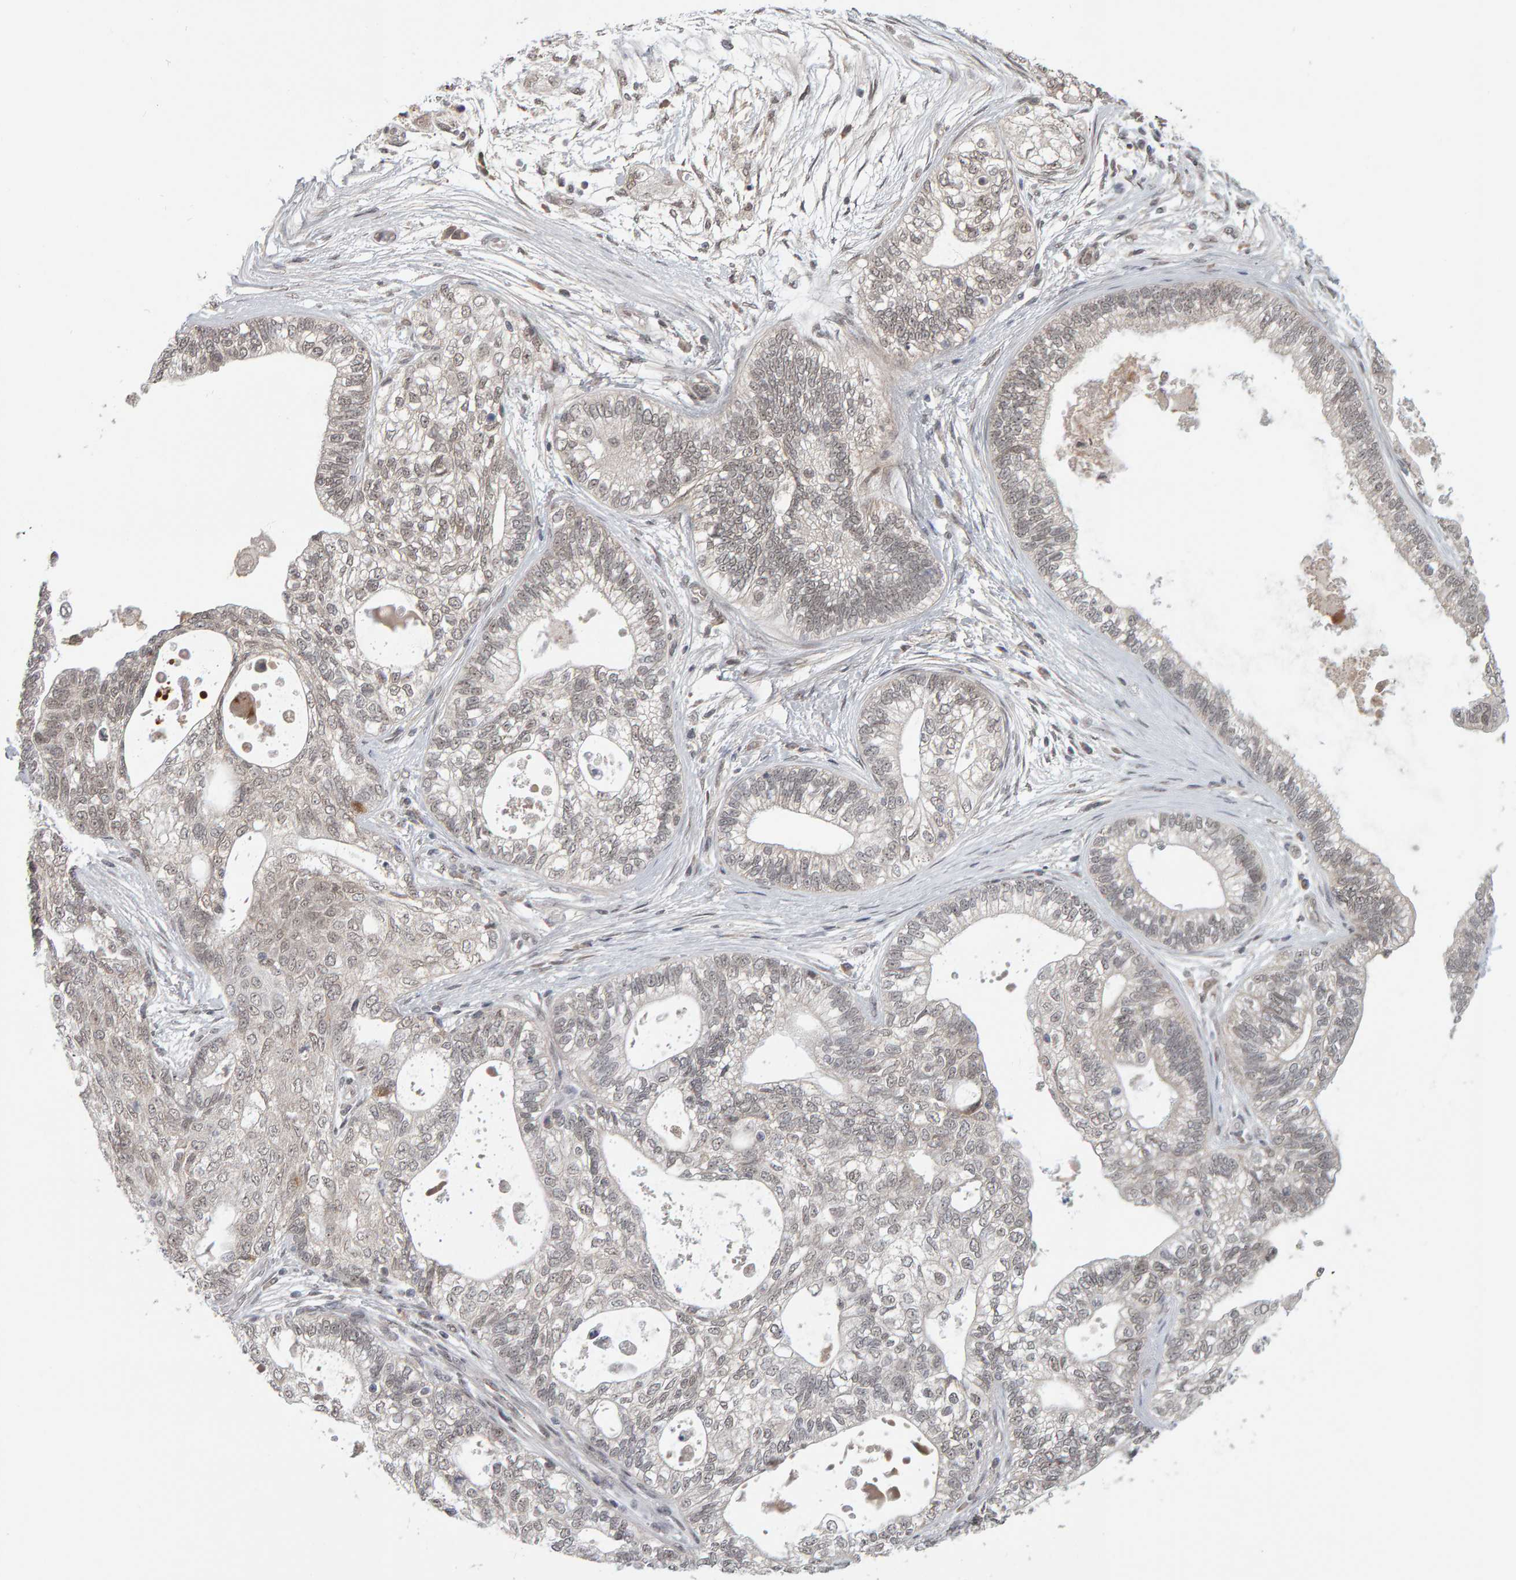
{"staining": {"intensity": "weak", "quantity": "<25%", "location": "nuclear"}, "tissue": "pancreatic cancer", "cell_type": "Tumor cells", "image_type": "cancer", "snomed": [{"axis": "morphology", "description": "Adenocarcinoma, NOS"}, {"axis": "topography", "description": "Pancreas"}], "caption": "The immunohistochemistry micrograph has no significant positivity in tumor cells of adenocarcinoma (pancreatic) tissue. (DAB (3,3'-diaminobenzidine) immunohistochemistry with hematoxylin counter stain).", "gene": "DAP3", "patient": {"sex": "male", "age": 72}}